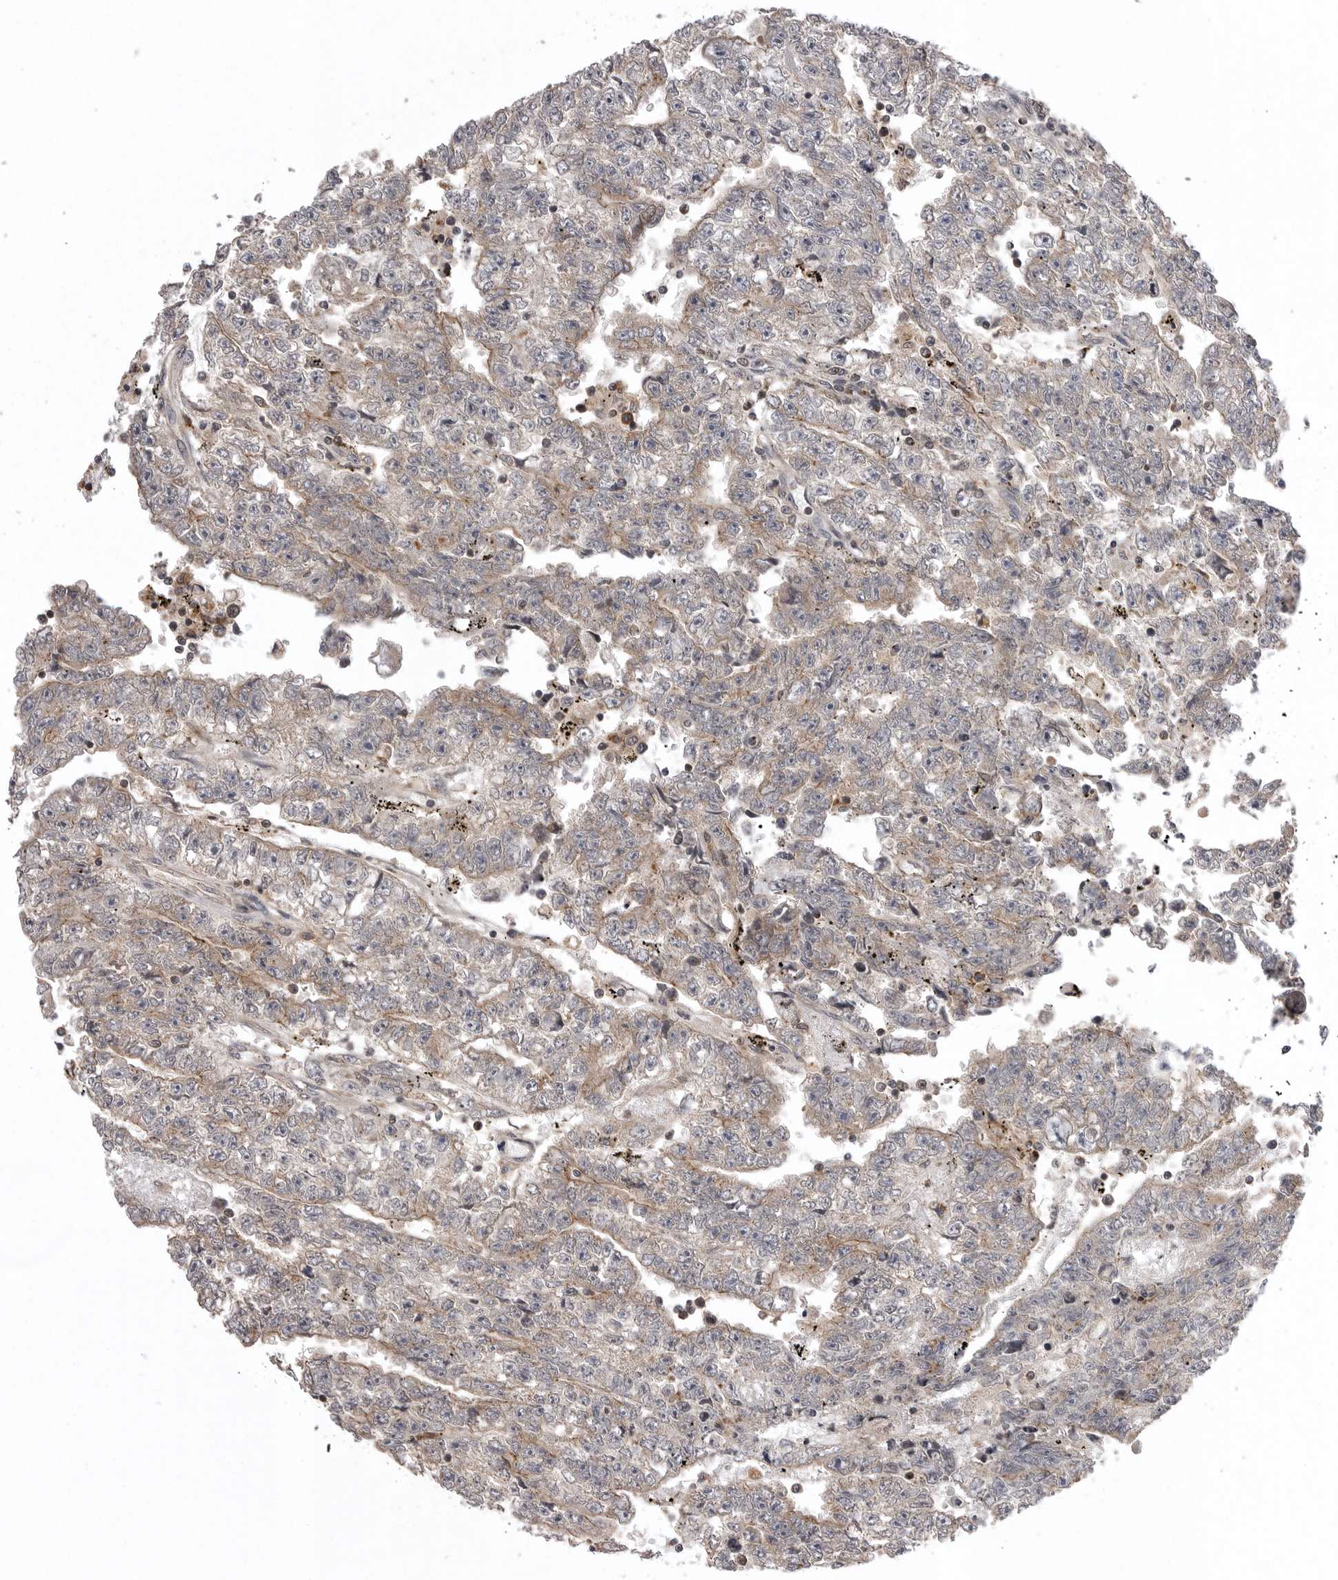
{"staining": {"intensity": "weak", "quantity": "25%-75%", "location": "cytoplasmic/membranous"}, "tissue": "testis cancer", "cell_type": "Tumor cells", "image_type": "cancer", "snomed": [{"axis": "morphology", "description": "Carcinoma, Embryonal, NOS"}, {"axis": "topography", "description": "Testis"}], "caption": "A histopathology image of human testis embryonal carcinoma stained for a protein shows weak cytoplasmic/membranous brown staining in tumor cells.", "gene": "AOAH", "patient": {"sex": "male", "age": 25}}